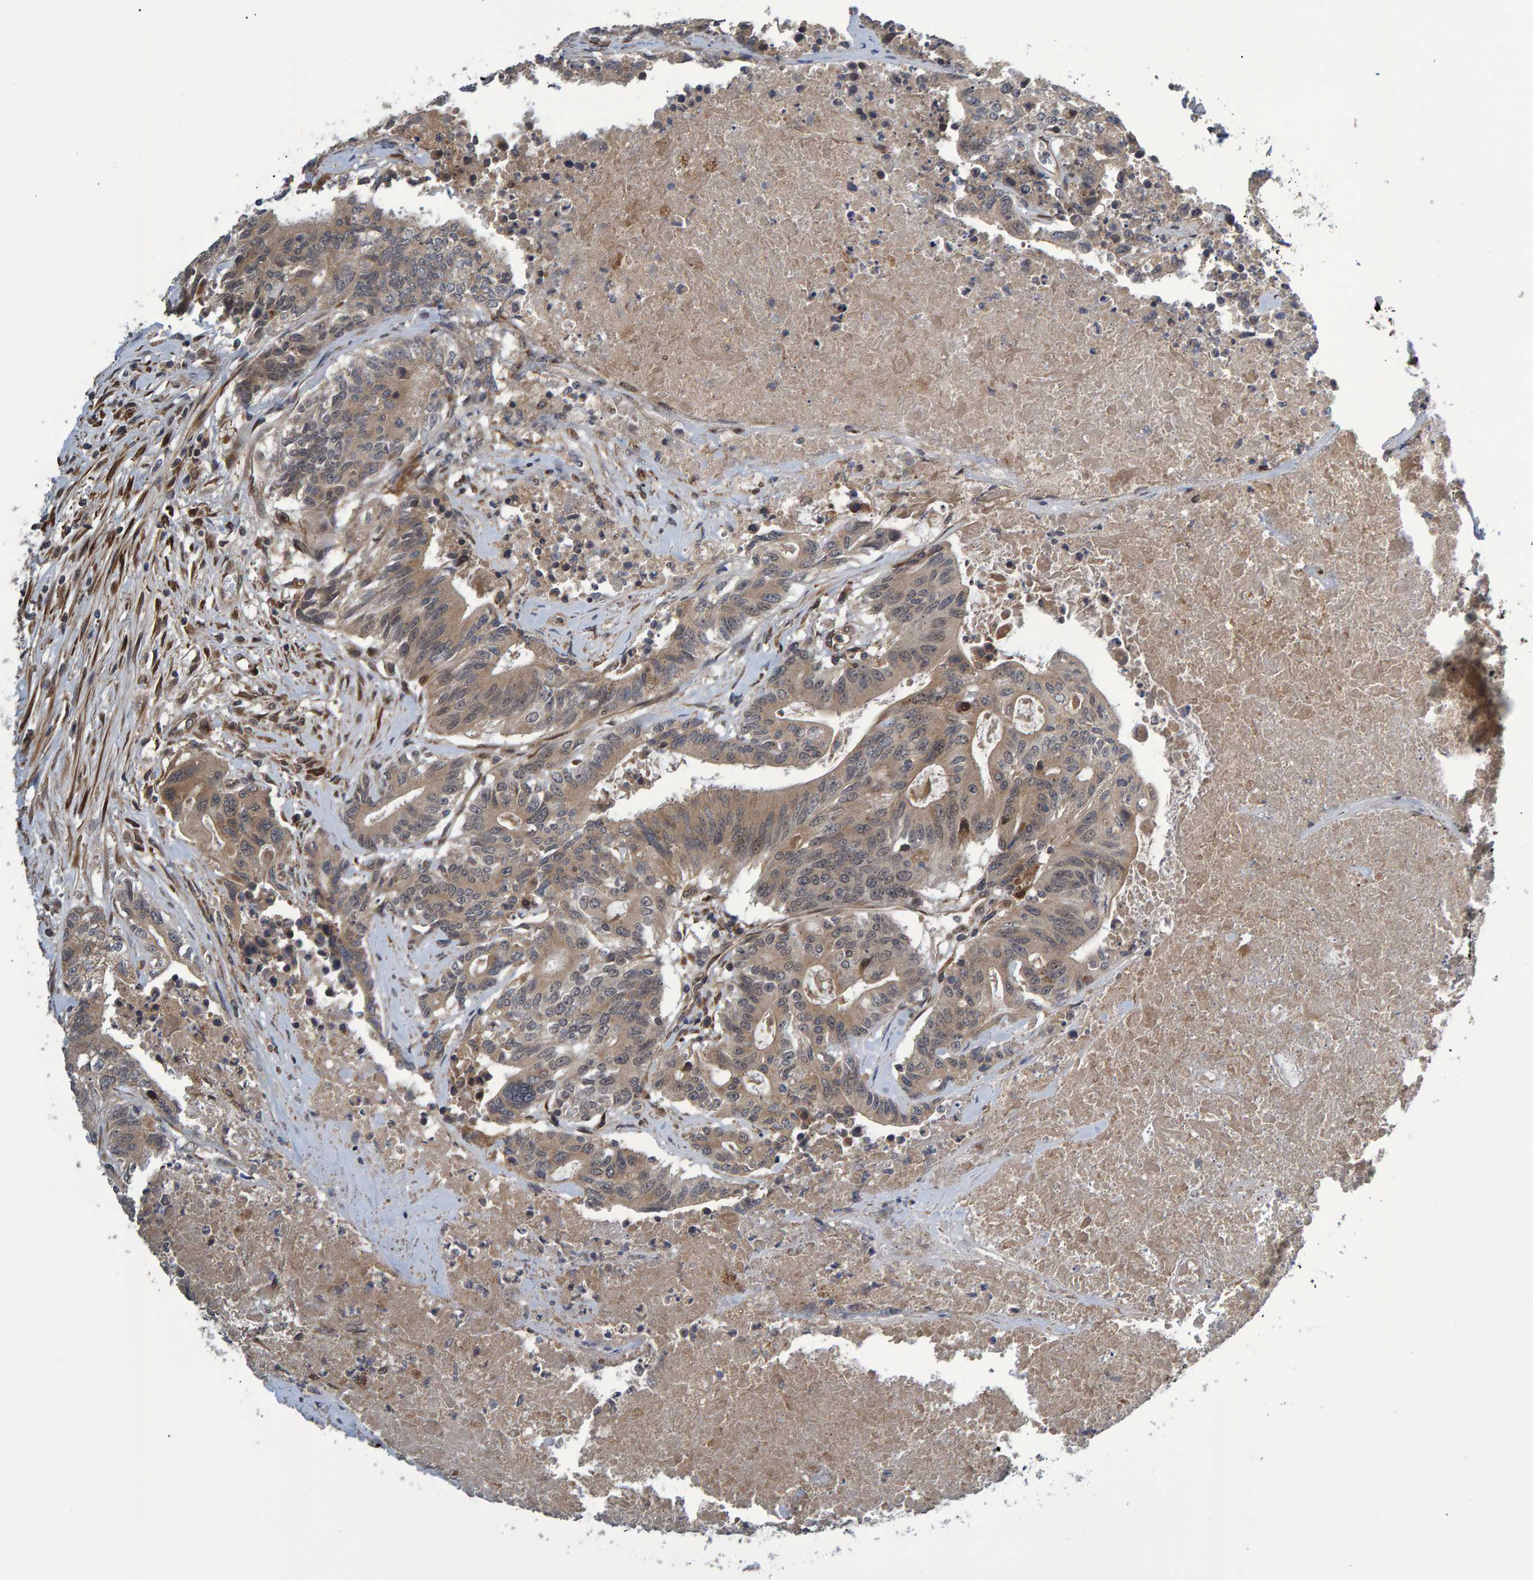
{"staining": {"intensity": "weak", "quantity": ">75%", "location": "cytoplasmic/membranous"}, "tissue": "colorectal cancer", "cell_type": "Tumor cells", "image_type": "cancer", "snomed": [{"axis": "morphology", "description": "Adenocarcinoma, NOS"}, {"axis": "topography", "description": "Colon"}], "caption": "The histopathology image demonstrates immunohistochemical staining of colorectal cancer. There is weak cytoplasmic/membranous positivity is appreciated in about >75% of tumor cells.", "gene": "ATP6V1H", "patient": {"sex": "female", "age": 77}}